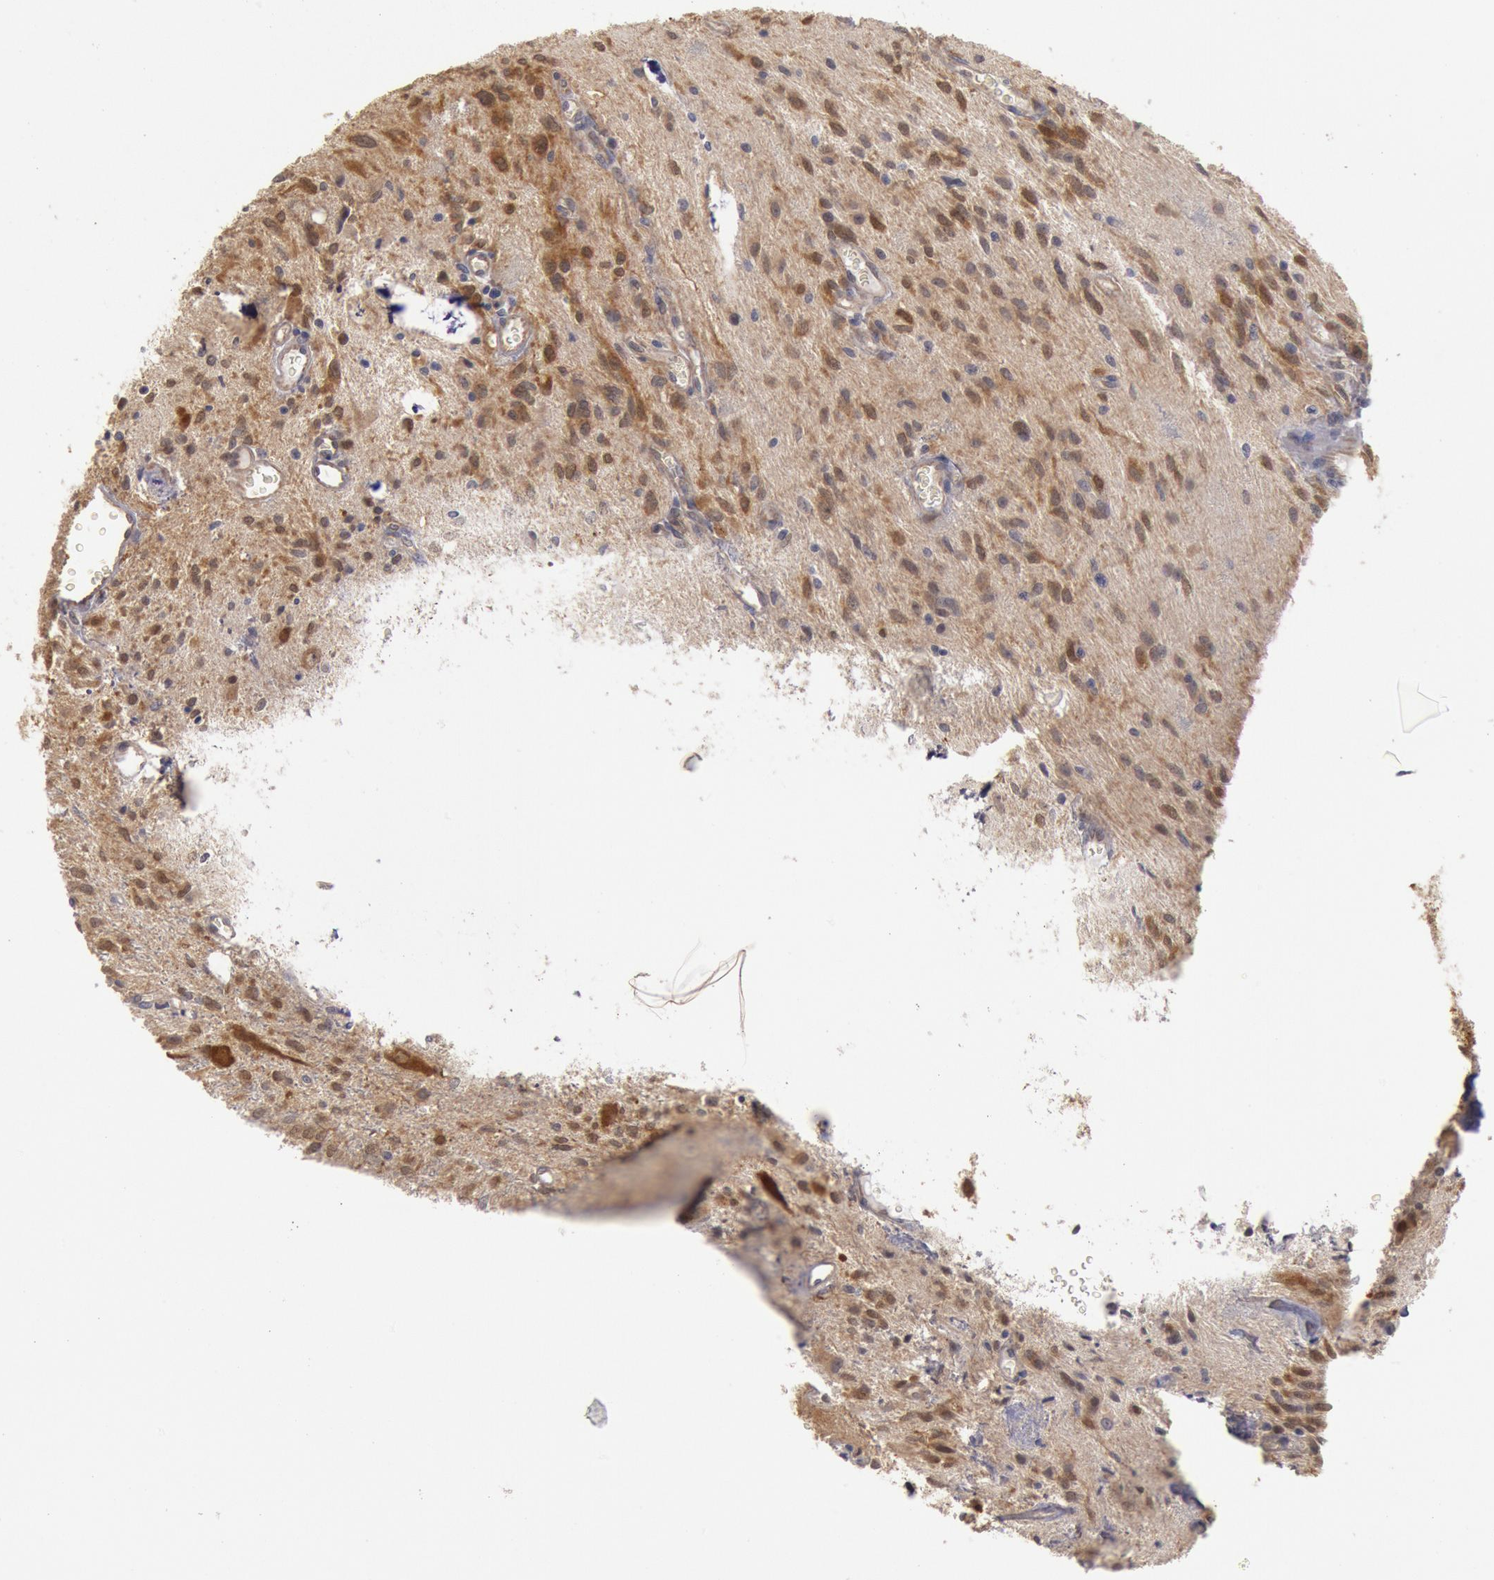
{"staining": {"intensity": "weak", "quantity": ">75%", "location": "cytoplasmic/membranous"}, "tissue": "glioma", "cell_type": "Tumor cells", "image_type": "cancer", "snomed": [{"axis": "morphology", "description": "Glioma, malignant, Low grade"}, {"axis": "topography", "description": "Brain"}], "caption": "DAB (3,3'-diaminobenzidine) immunohistochemical staining of glioma displays weak cytoplasmic/membranous protein staining in about >75% of tumor cells. Nuclei are stained in blue.", "gene": "DNAJA1", "patient": {"sex": "female", "age": 15}}